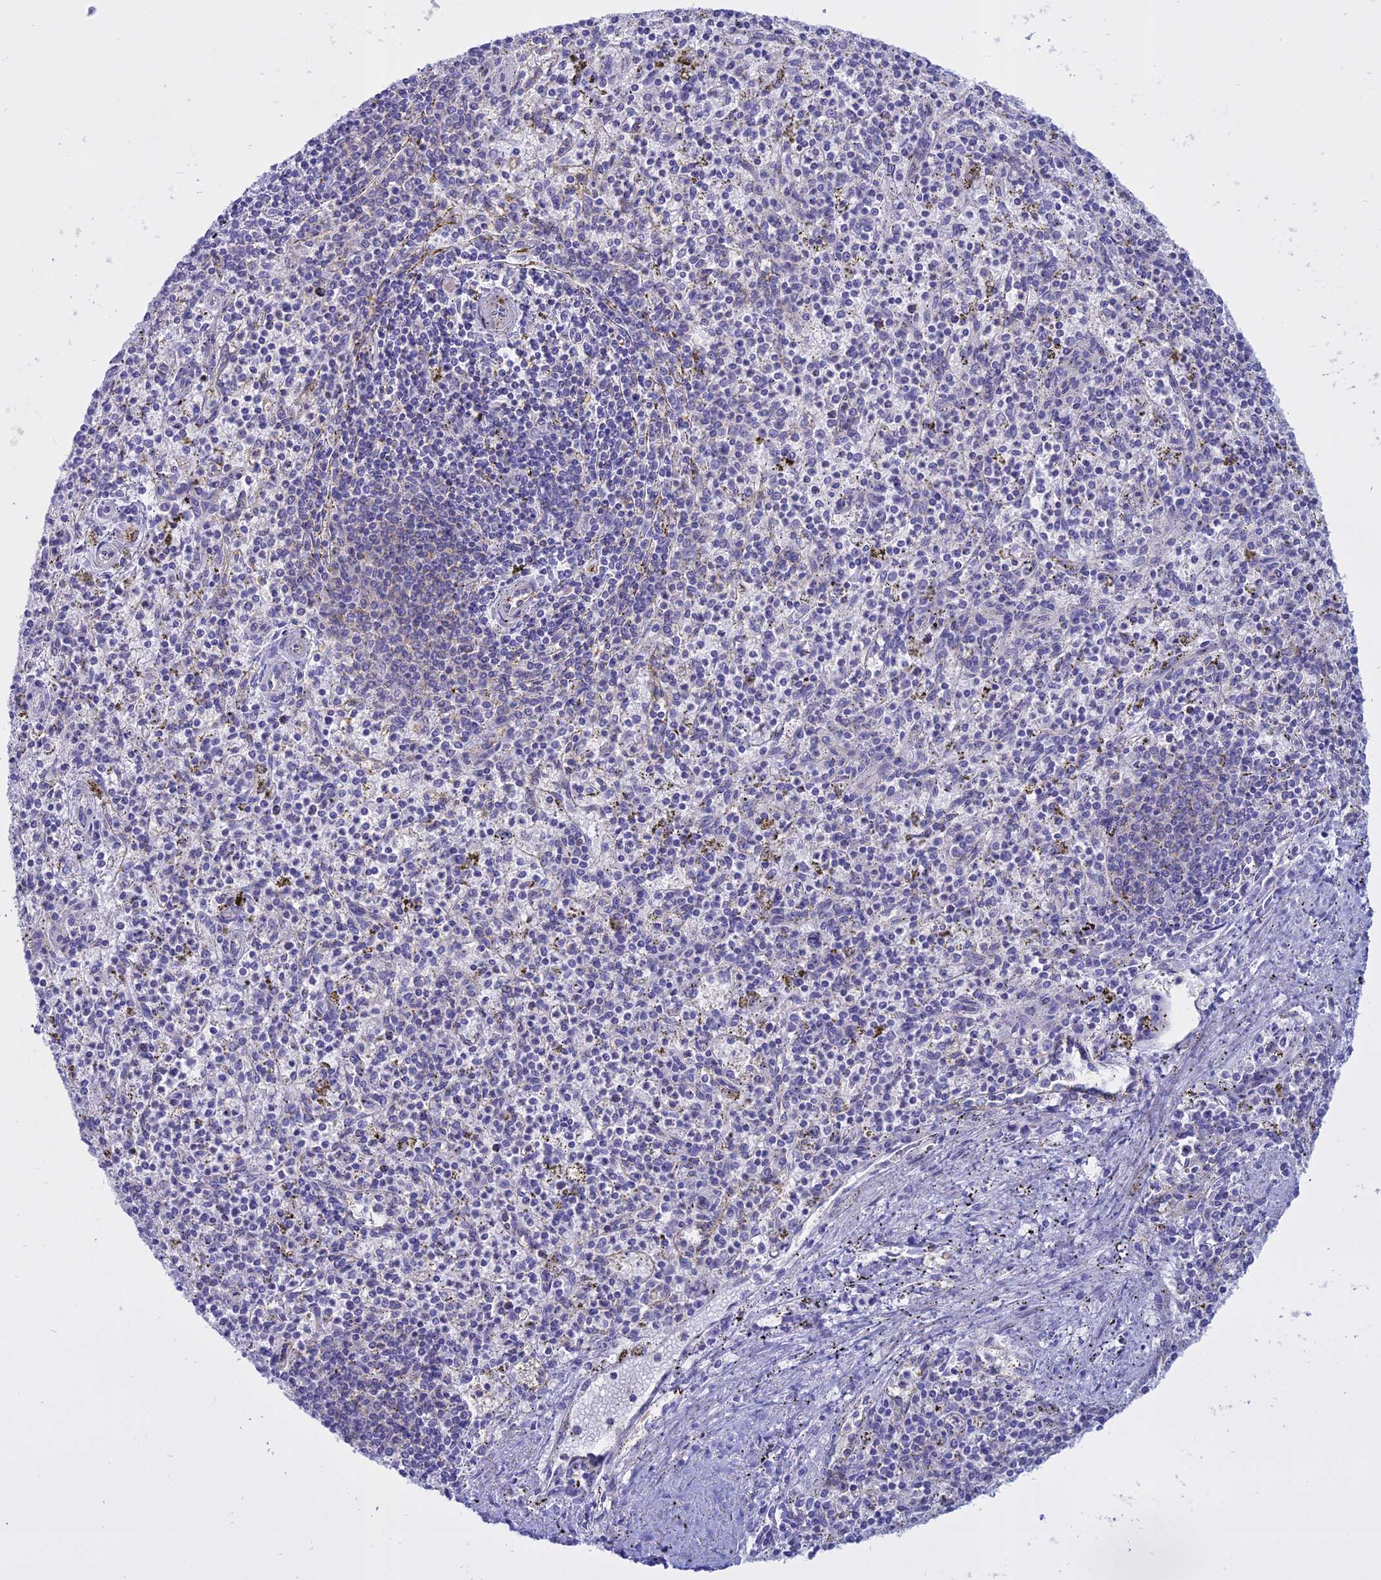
{"staining": {"intensity": "negative", "quantity": "none", "location": "none"}, "tissue": "spleen", "cell_type": "Cells in red pulp", "image_type": "normal", "snomed": [{"axis": "morphology", "description": "Normal tissue, NOS"}, {"axis": "topography", "description": "Spleen"}], "caption": "IHC of unremarkable human spleen shows no expression in cells in red pulp. The staining is performed using DAB brown chromogen with nuclei counter-stained in using hematoxylin.", "gene": "AHCYL1", "patient": {"sex": "male", "age": 72}}